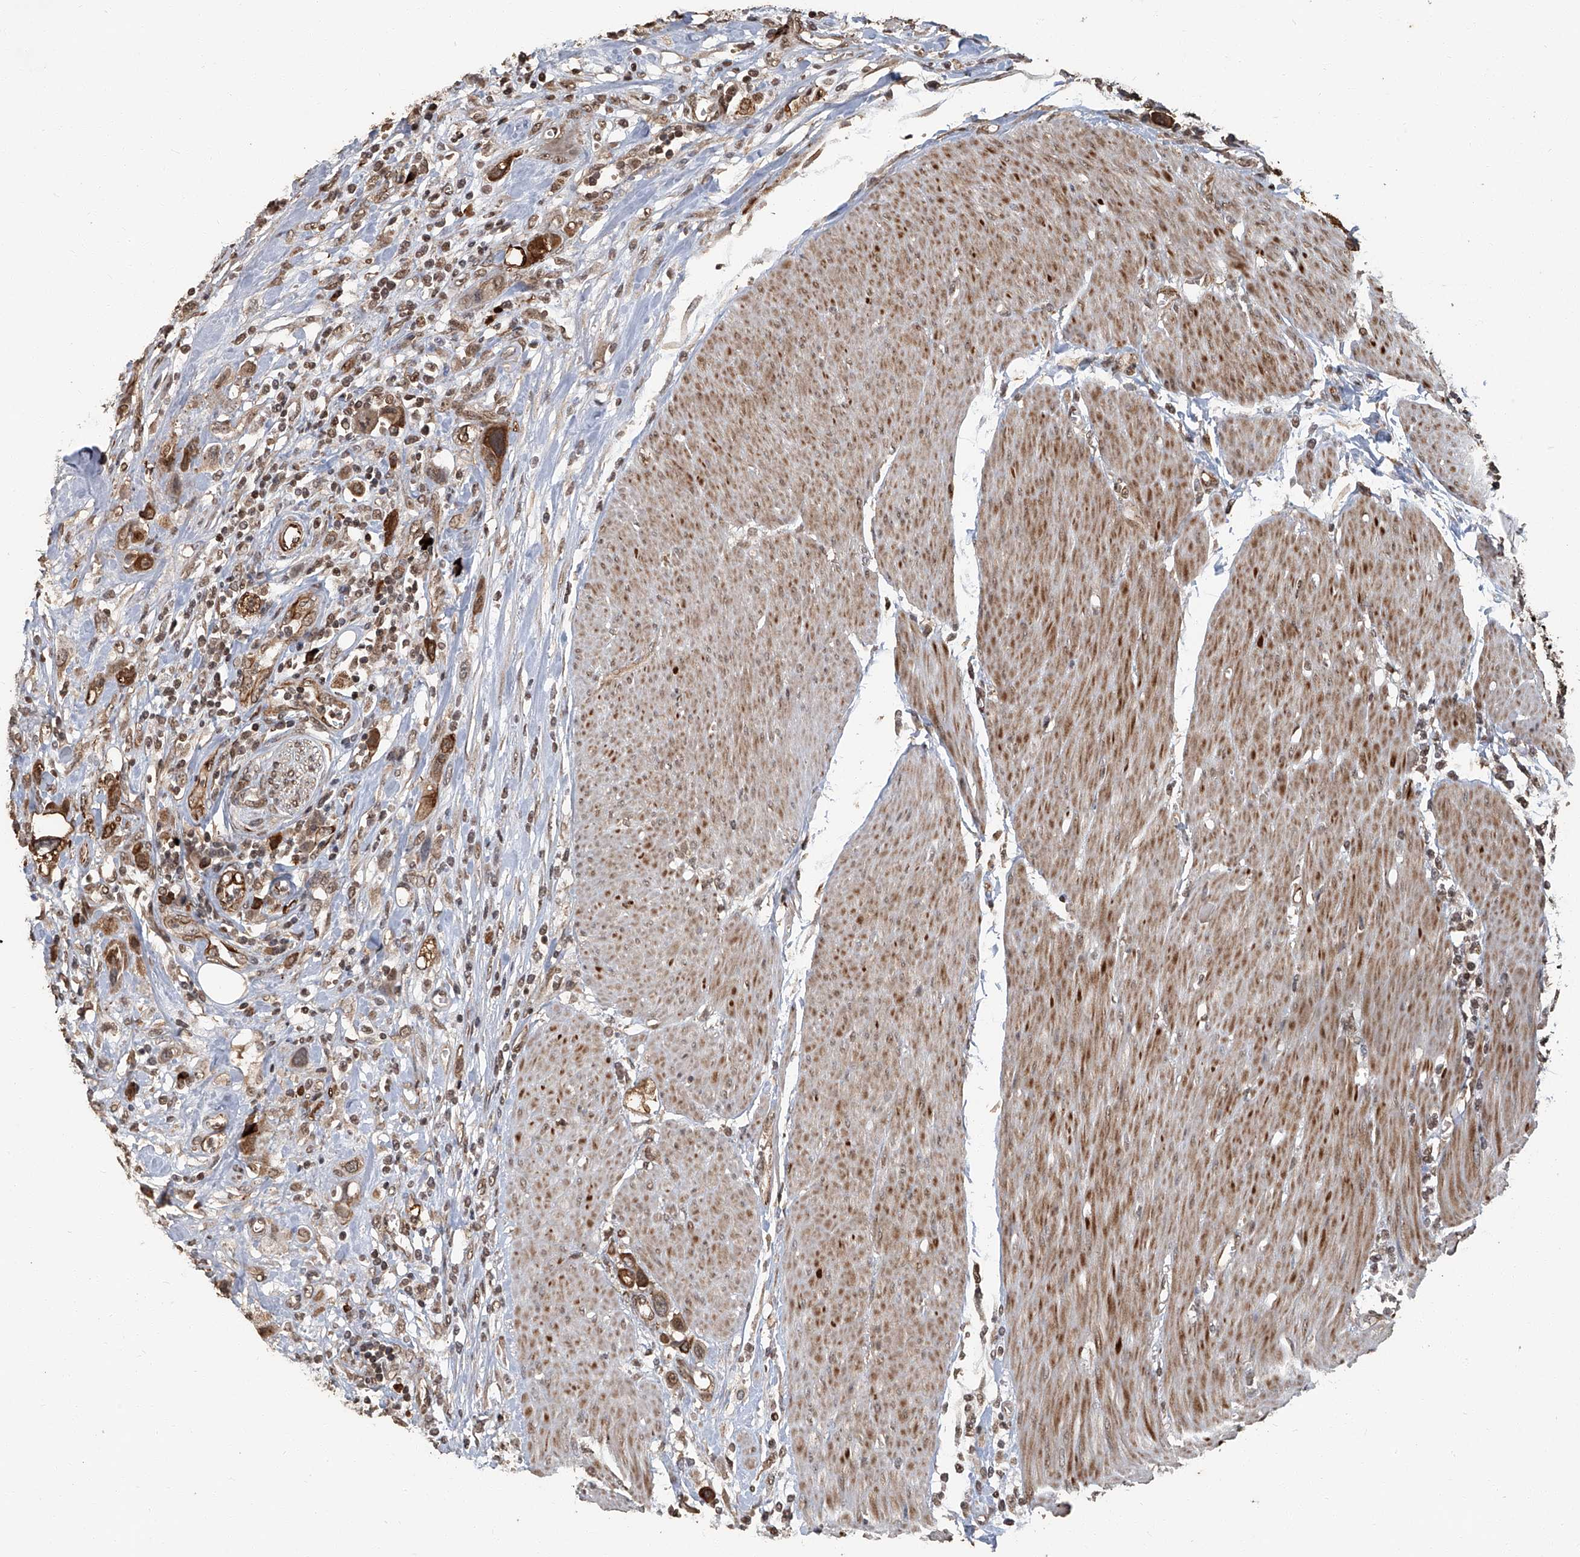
{"staining": {"intensity": "strong", "quantity": ">75%", "location": "cytoplasmic/membranous"}, "tissue": "urothelial cancer", "cell_type": "Tumor cells", "image_type": "cancer", "snomed": [{"axis": "morphology", "description": "Urothelial carcinoma, High grade"}, {"axis": "topography", "description": "Urinary bladder"}], "caption": "Immunohistochemistry micrograph of urothelial carcinoma (high-grade) stained for a protein (brown), which reveals high levels of strong cytoplasmic/membranous expression in about >75% of tumor cells.", "gene": "GPR132", "patient": {"sex": "male", "age": 50}}